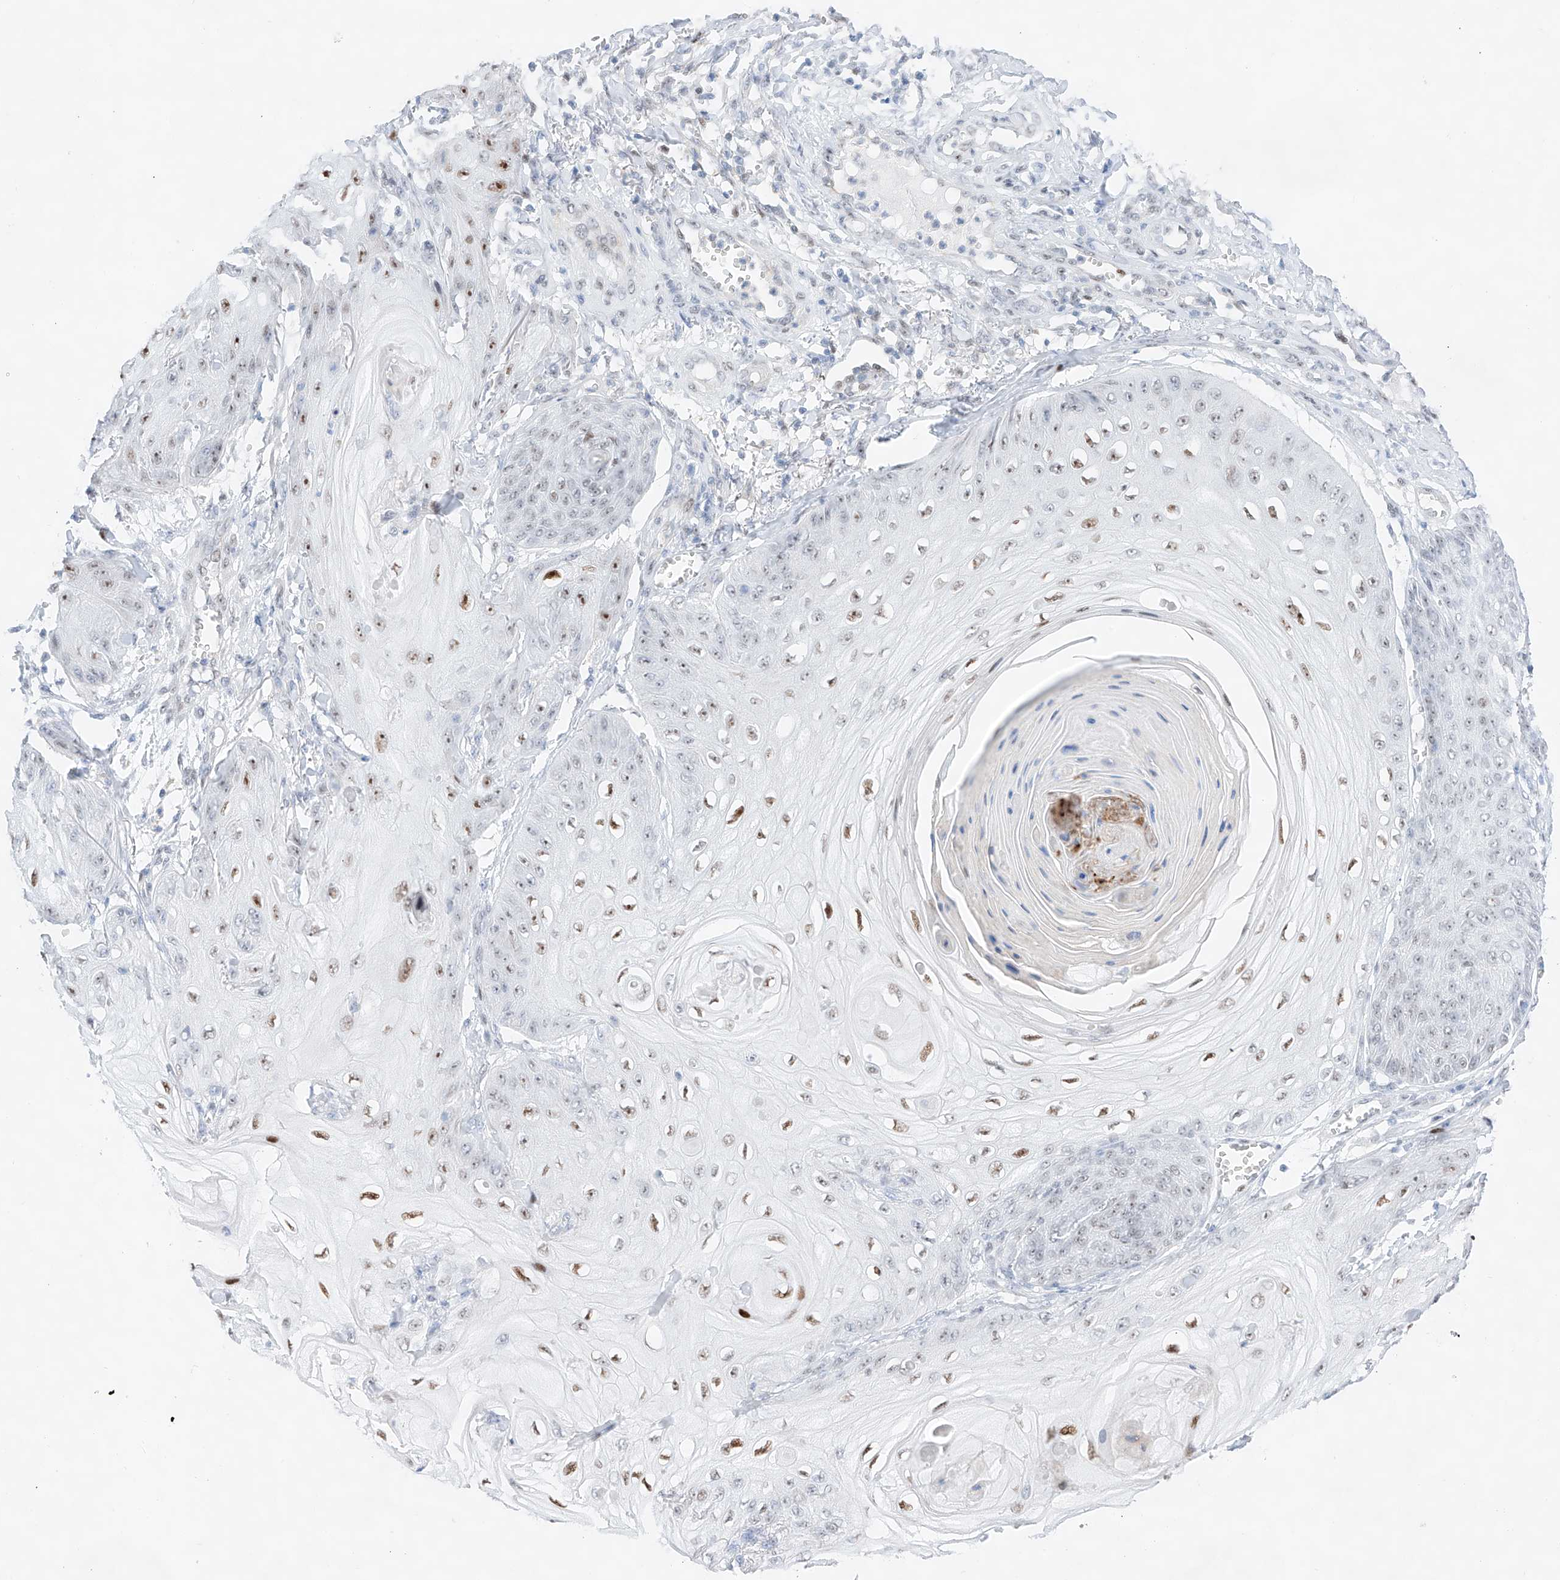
{"staining": {"intensity": "moderate", "quantity": "25%-75%", "location": "nuclear"}, "tissue": "skin cancer", "cell_type": "Tumor cells", "image_type": "cancer", "snomed": [{"axis": "morphology", "description": "Squamous cell carcinoma, NOS"}, {"axis": "topography", "description": "Skin"}], "caption": "Skin squamous cell carcinoma stained for a protein displays moderate nuclear positivity in tumor cells. The staining was performed using DAB, with brown indicating positive protein expression. Nuclei are stained blue with hematoxylin.", "gene": "NT5C3B", "patient": {"sex": "male", "age": 74}}